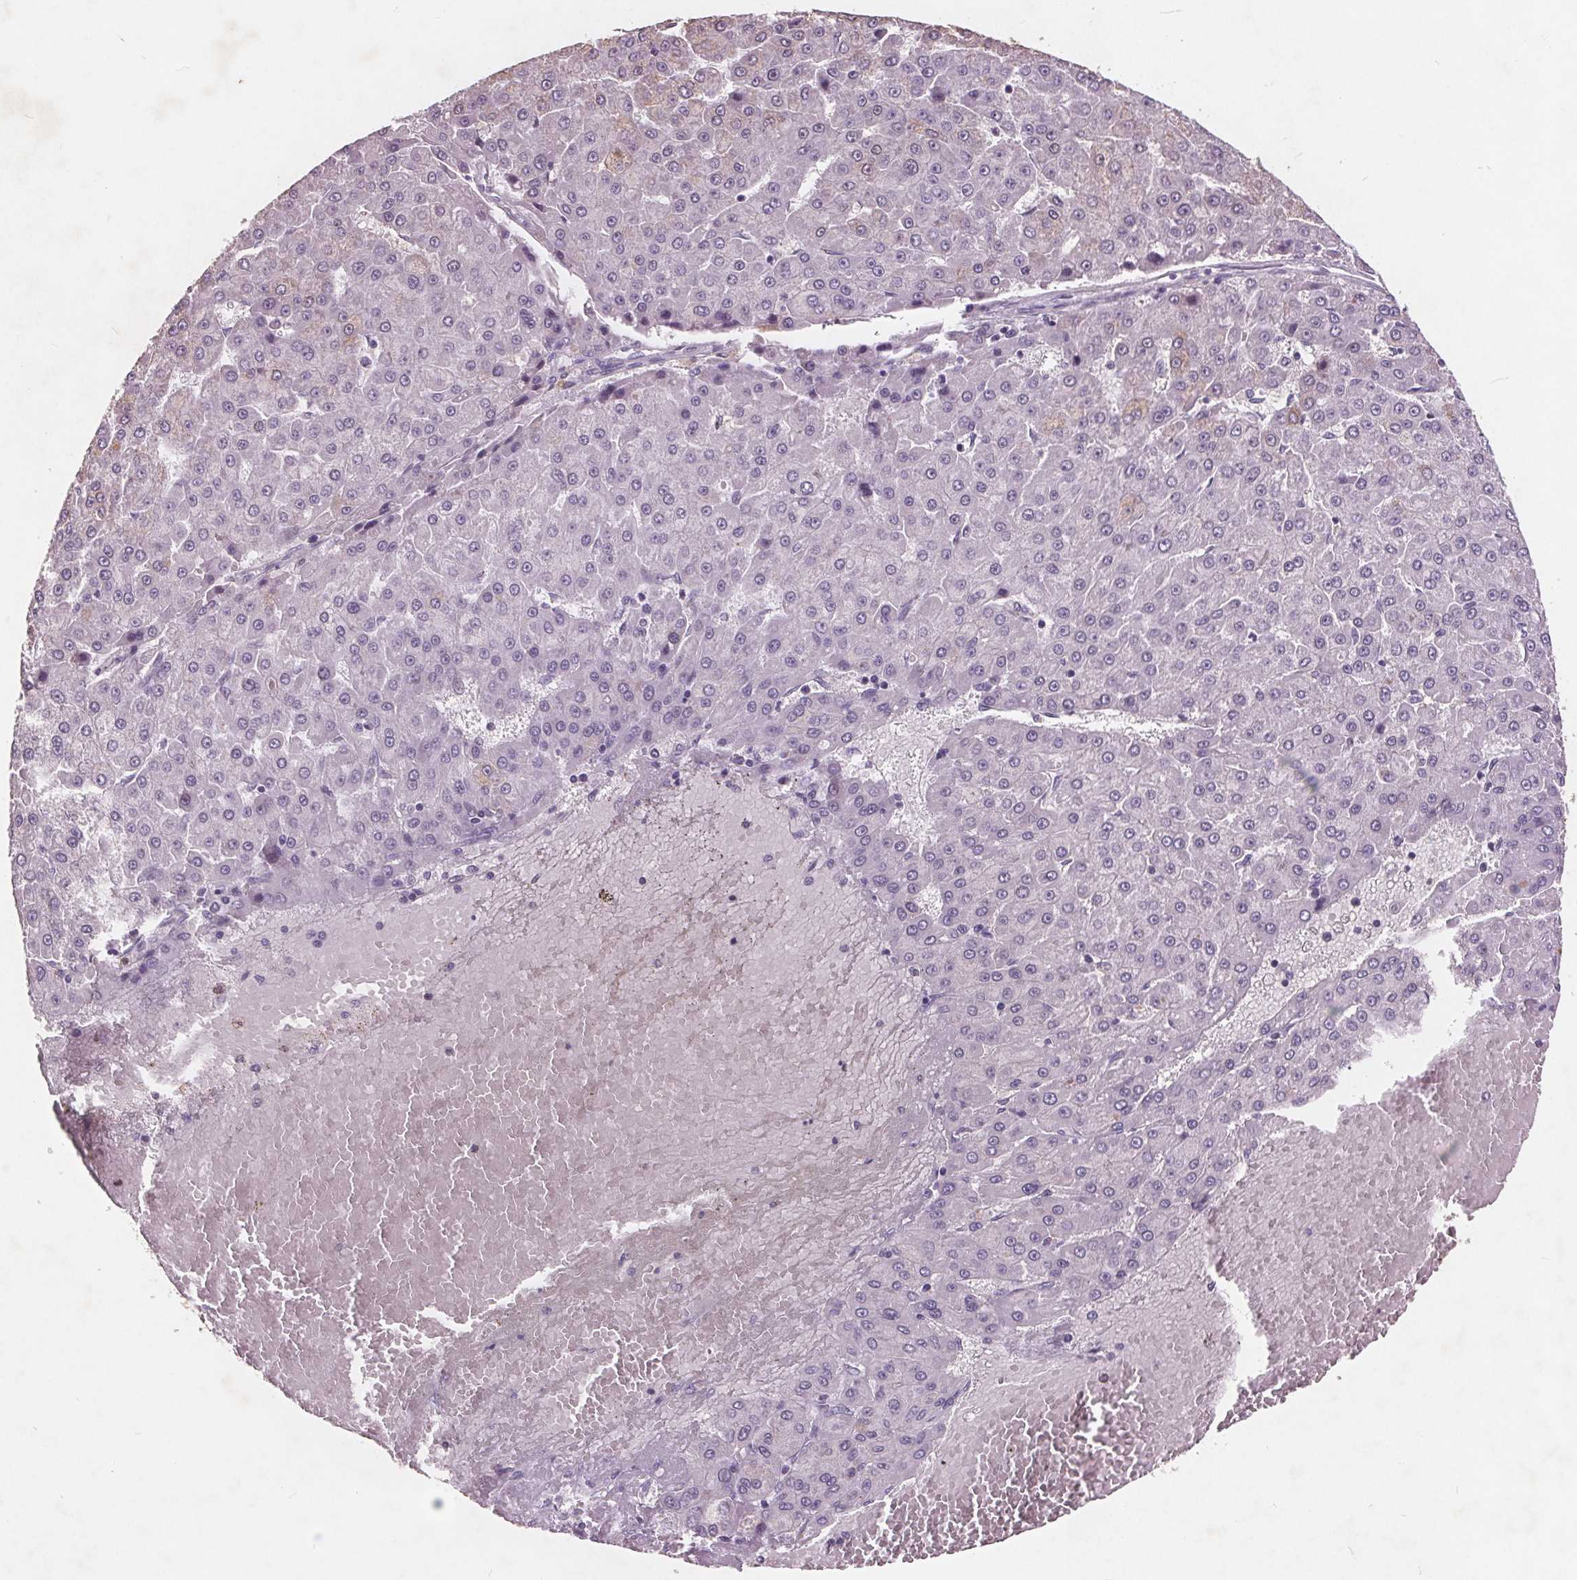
{"staining": {"intensity": "negative", "quantity": "none", "location": "none"}, "tissue": "liver cancer", "cell_type": "Tumor cells", "image_type": "cancer", "snomed": [{"axis": "morphology", "description": "Carcinoma, Hepatocellular, NOS"}, {"axis": "topography", "description": "Liver"}], "caption": "High power microscopy micrograph of an IHC micrograph of hepatocellular carcinoma (liver), revealing no significant positivity in tumor cells. Nuclei are stained in blue.", "gene": "PTPN14", "patient": {"sex": "male", "age": 78}}